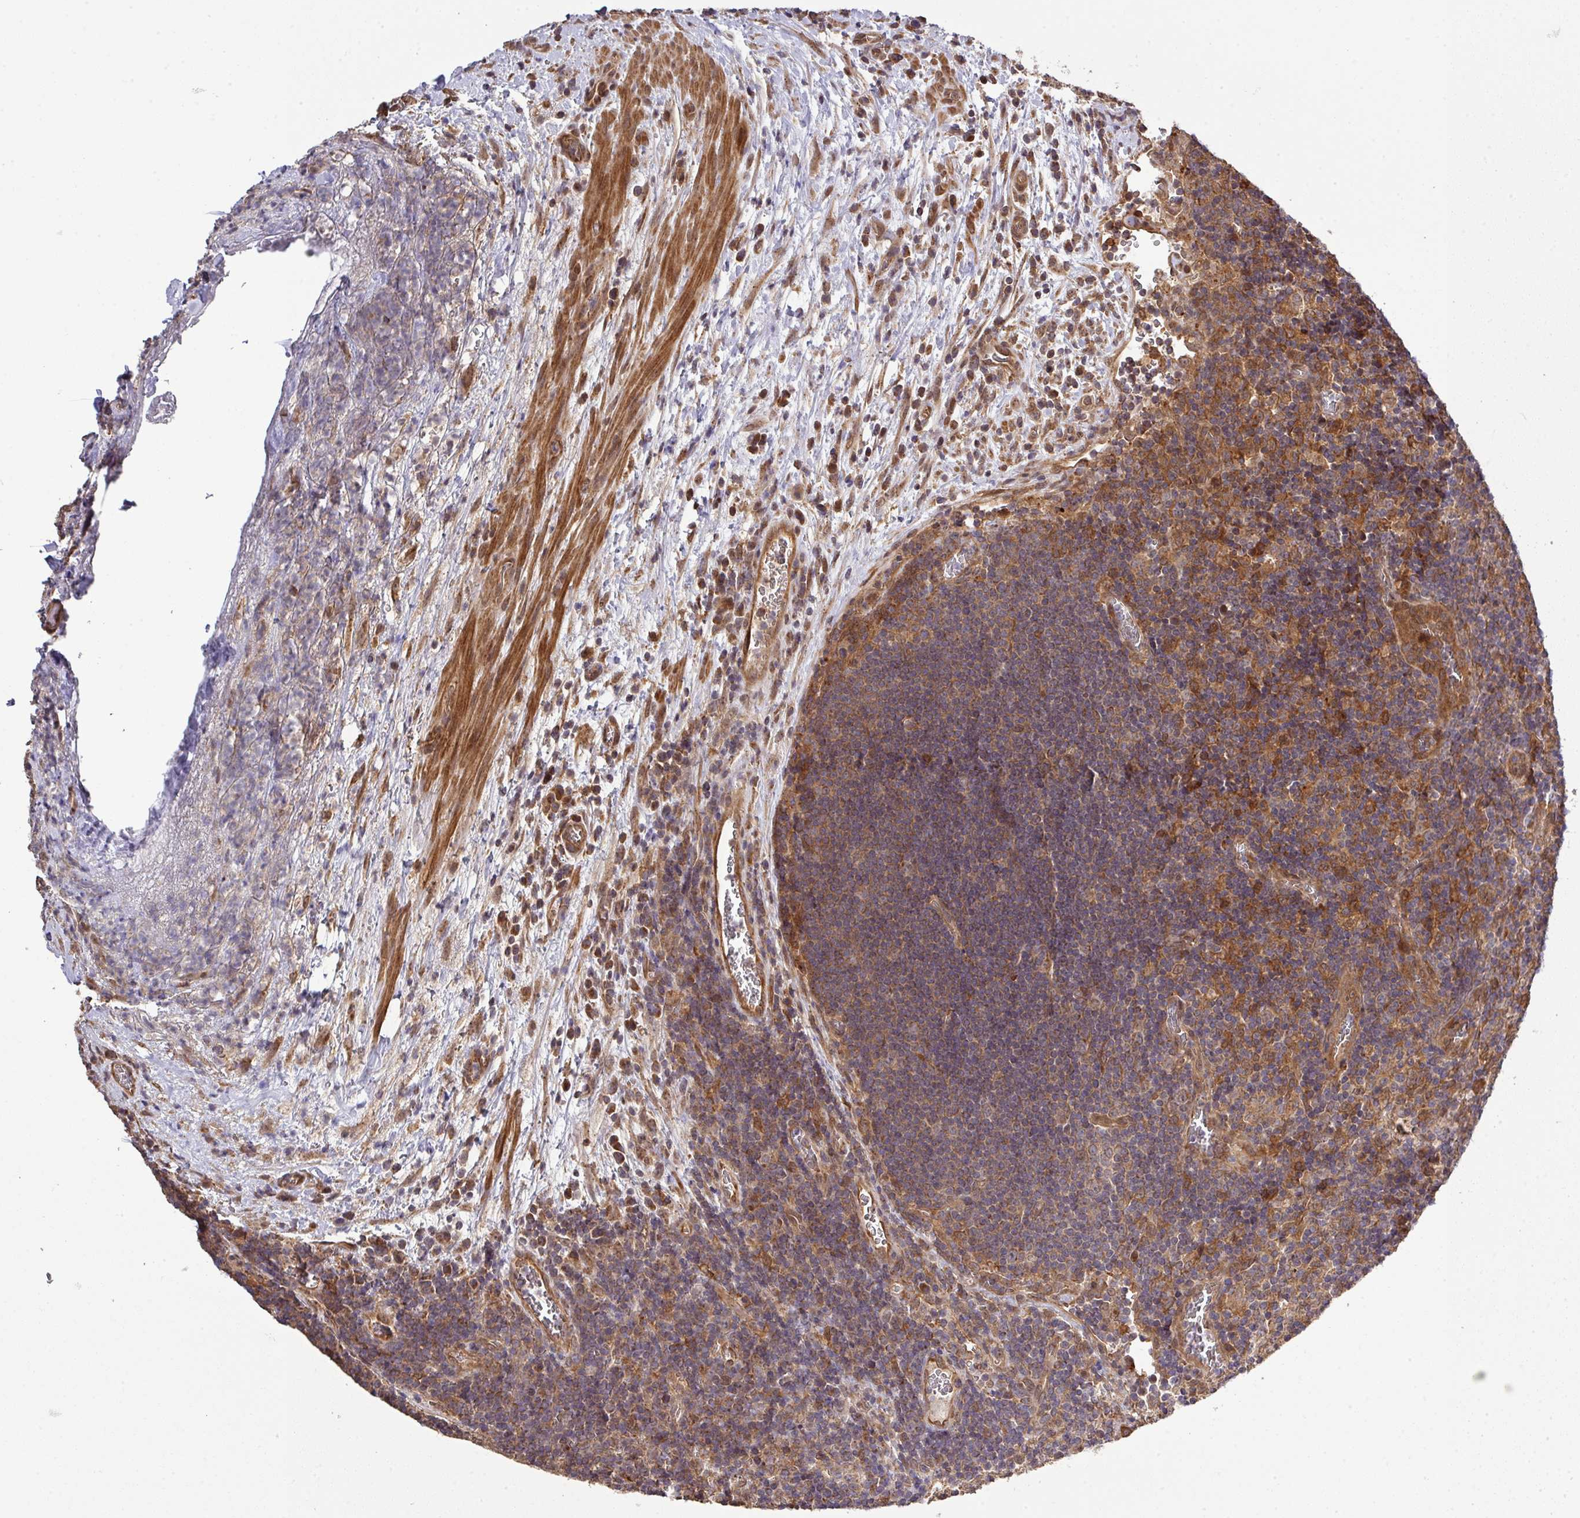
{"staining": {"intensity": "weak", "quantity": "25%-75%", "location": "cytoplasmic/membranous"}, "tissue": "lymph node", "cell_type": "Germinal center cells", "image_type": "normal", "snomed": [{"axis": "morphology", "description": "Normal tissue, NOS"}, {"axis": "topography", "description": "Lymph node"}], "caption": "Protein positivity by immunohistochemistry demonstrates weak cytoplasmic/membranous positivity in about 25%-75% of germinal center cells in benign lymph node. (Brightfield microscopy of DAB IHC at high magnification).", "gene": "ARPIN", "patient": {"sex": "male", "age": 50}}